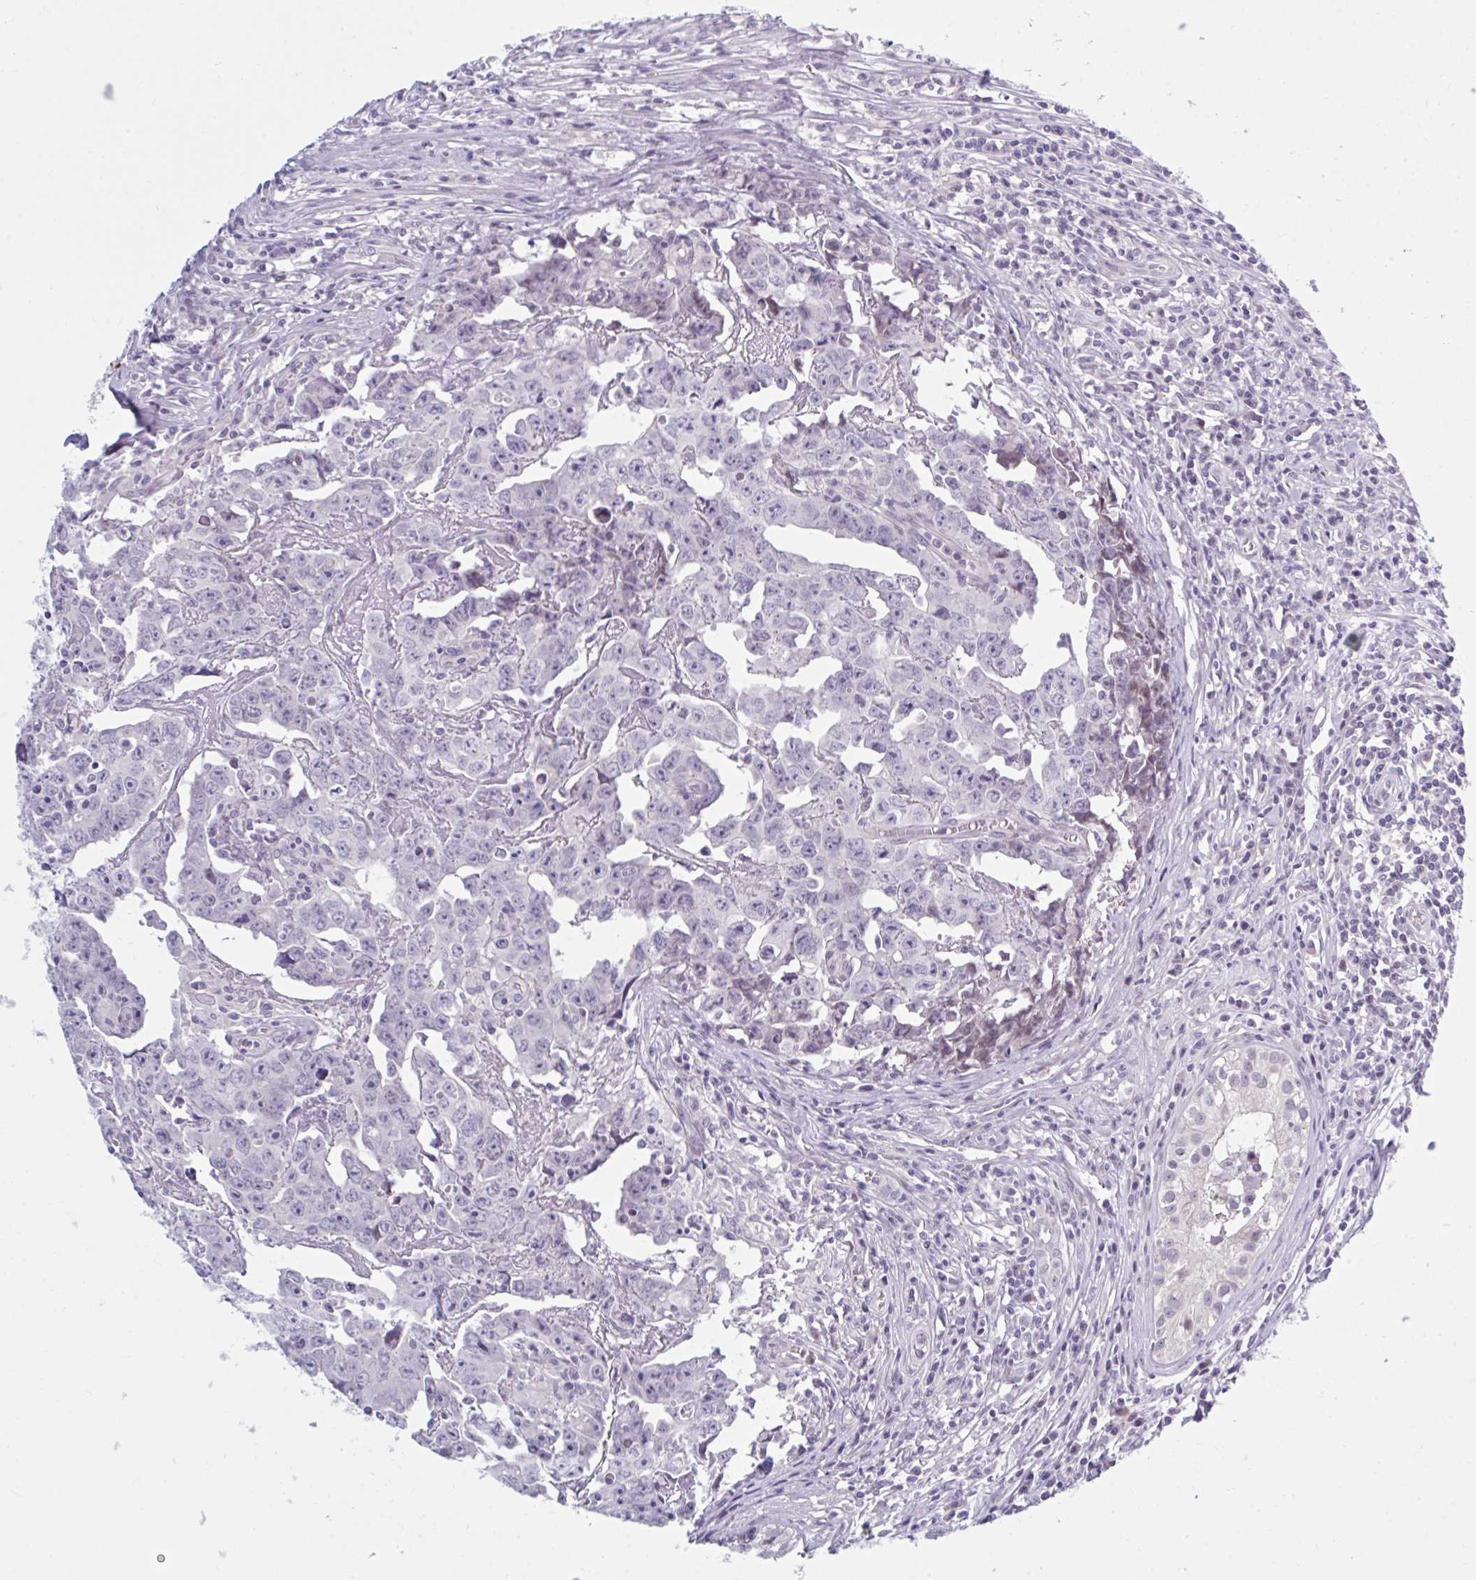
{"staining": {"intensity": "negative", "quantity": "none", "location": "none"}, "tissue": "testis cancer", "cell_type": "Tumor cells", "image_type": "cancer", "snomed": [{"axis": "morphology", "description": "Carcinoma, Embryonal, NOS"}, {"axis": "topography", "description": "Testis"}], "caption": "Human embryonal carcinoma (testis) stained for a protein using immunohistochemistry (IHC) demonstrates no expression in tumor cells.", "gene": "FAM153A", "patient": {"sex": "male", "age": 22}}